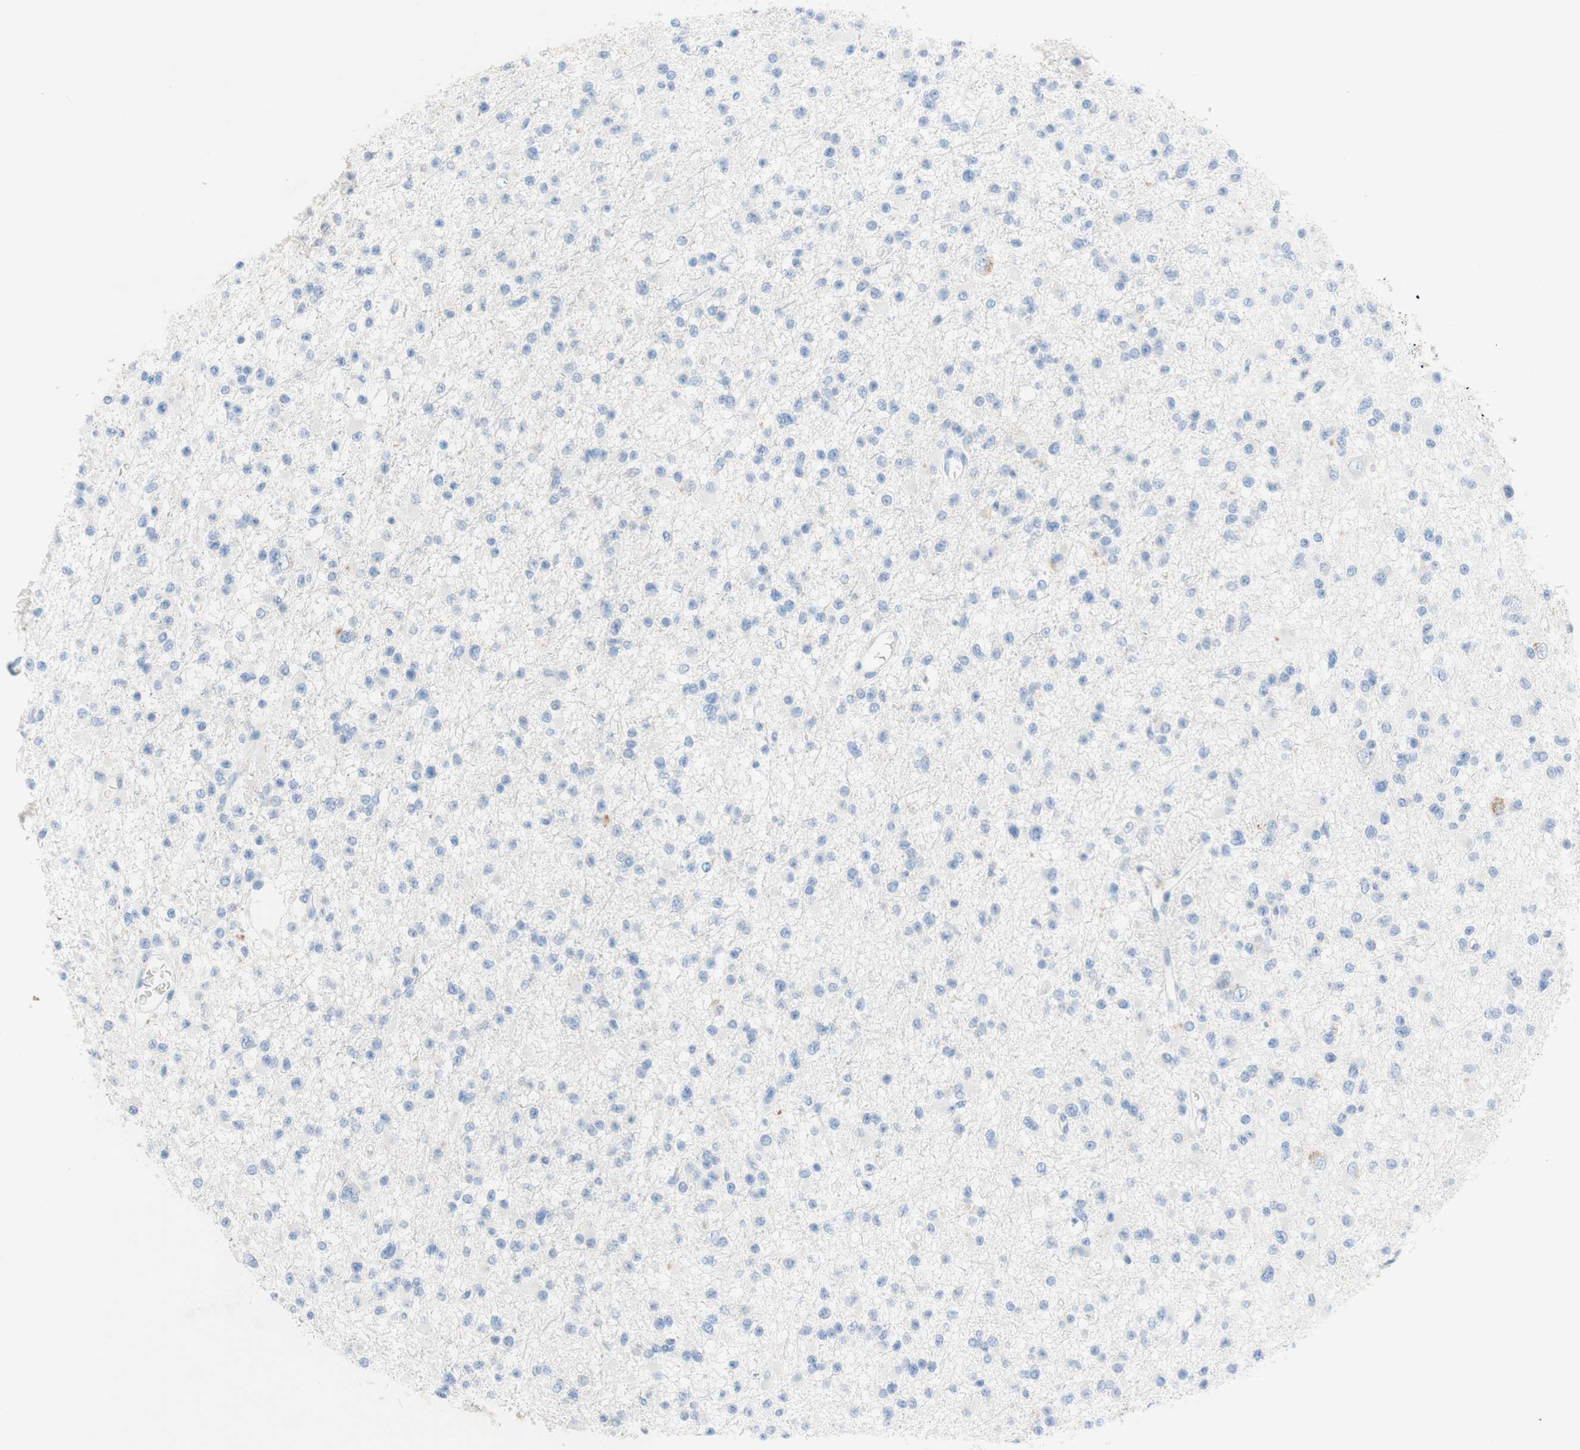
{"staining": {"intensity": "negative", "quantity": "none", "location": "none"}, "tissue": "glioma", "cell_type": "Tumor cells", "image_type": "cancer", "snomed": [{"axis": "morphology", "description": "Glioma, malignant, Low grade"}, {"axis": "topography", "description": "Brain"}], "caption": "This is a image of IHC staining of glioma, which shows no staining in tumor cells.", "gene": "POLR2J3", "patient": {"sex": "female", "age": 22}}